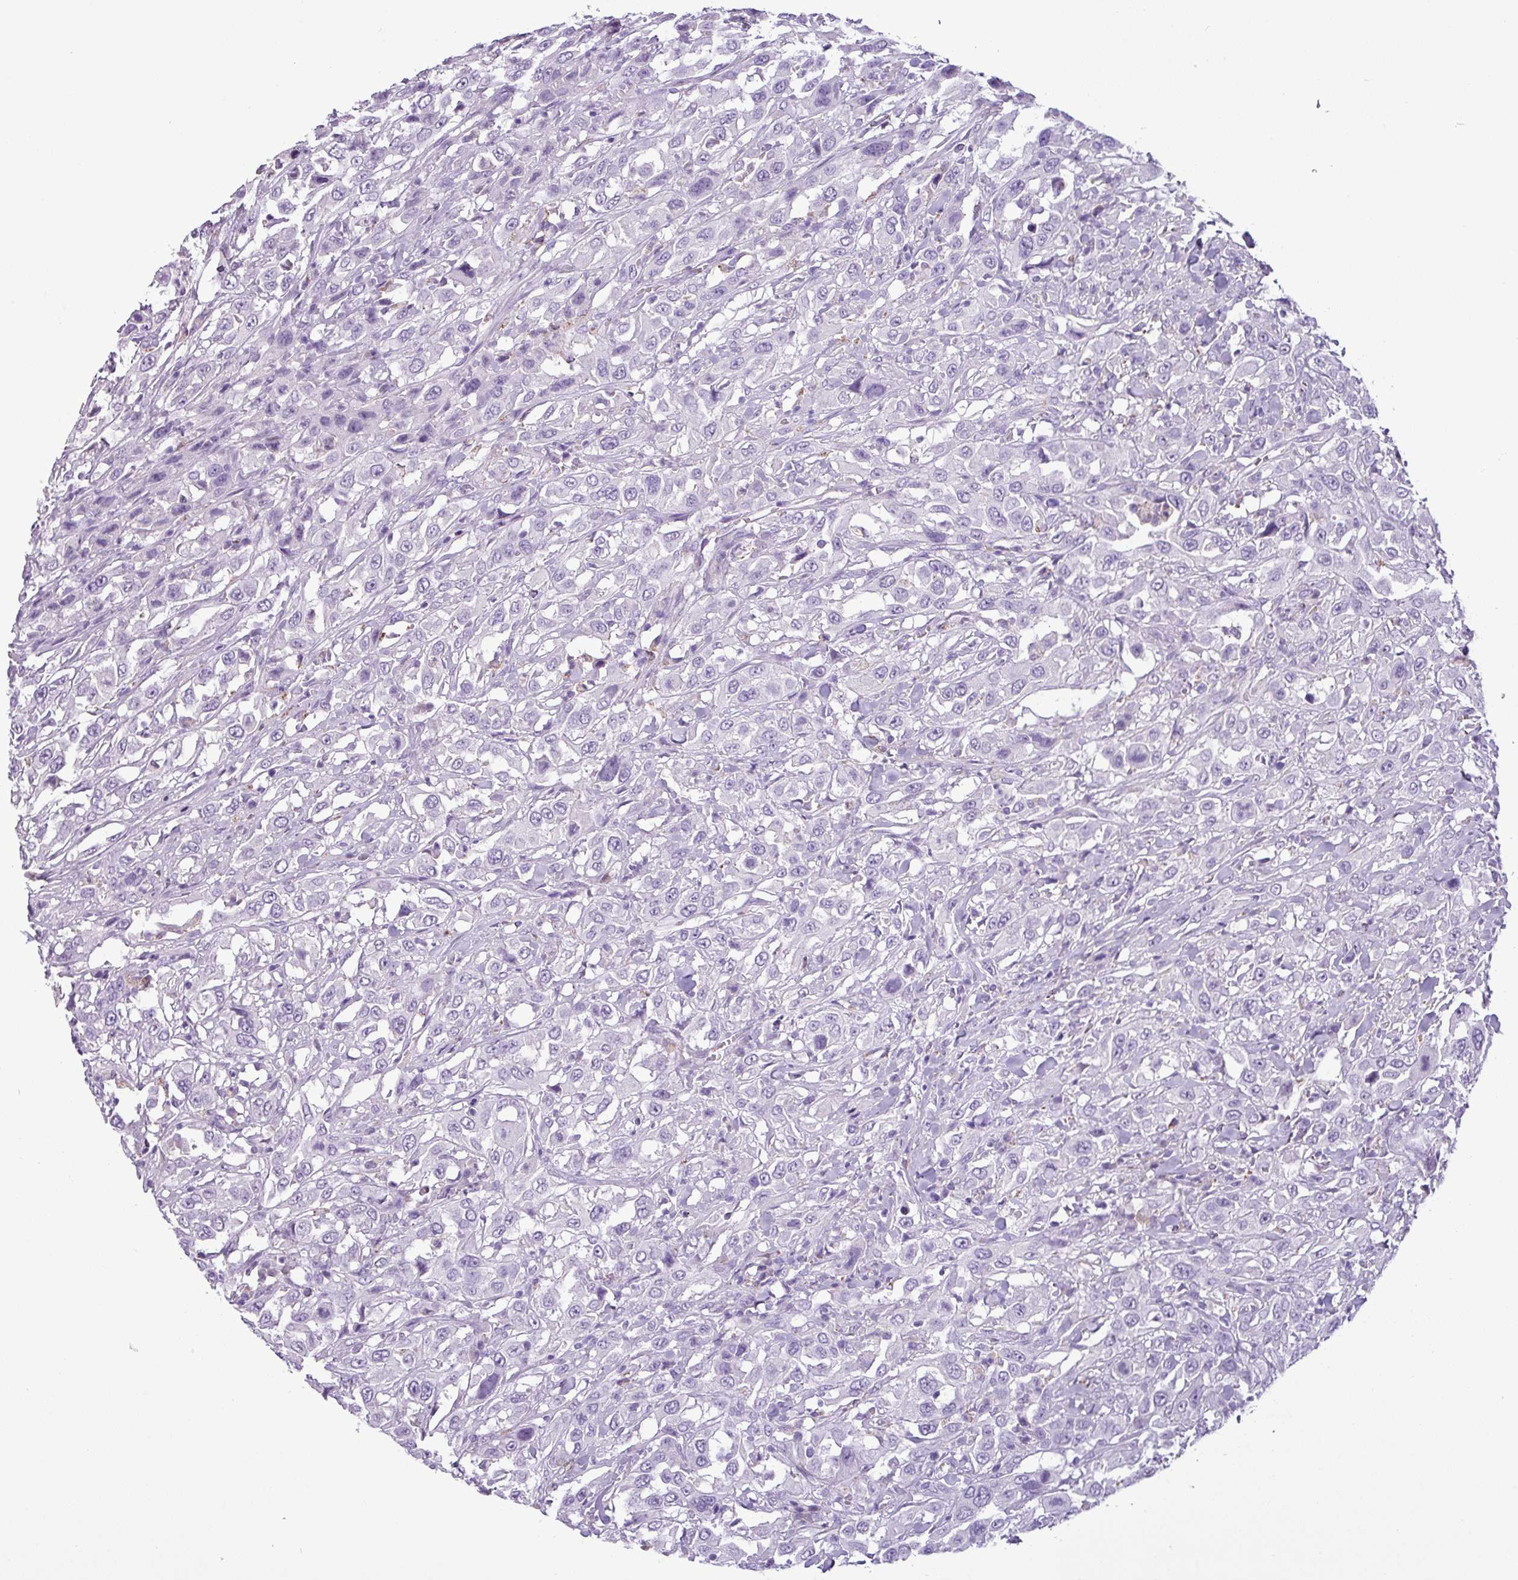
{"staining": {"intensity": "negative", "quantity": "none", "location": "none"}, "tissue": "urothelial cancer", "cell_type": "Tumor cells", "image_type": "cancer", "snomed": [{"axis": "morphology", "description": "Urothelial carcinoma, High grade"}, {"axis": "topography", "description": "Urinary bladder"}], "caption": "Human urothelial cancer stained for a protein using immunohistochemistry reveals no staining in tumor cells.", "gene": "ZNF667", "patient": {"sex": "male", "age": 61}}